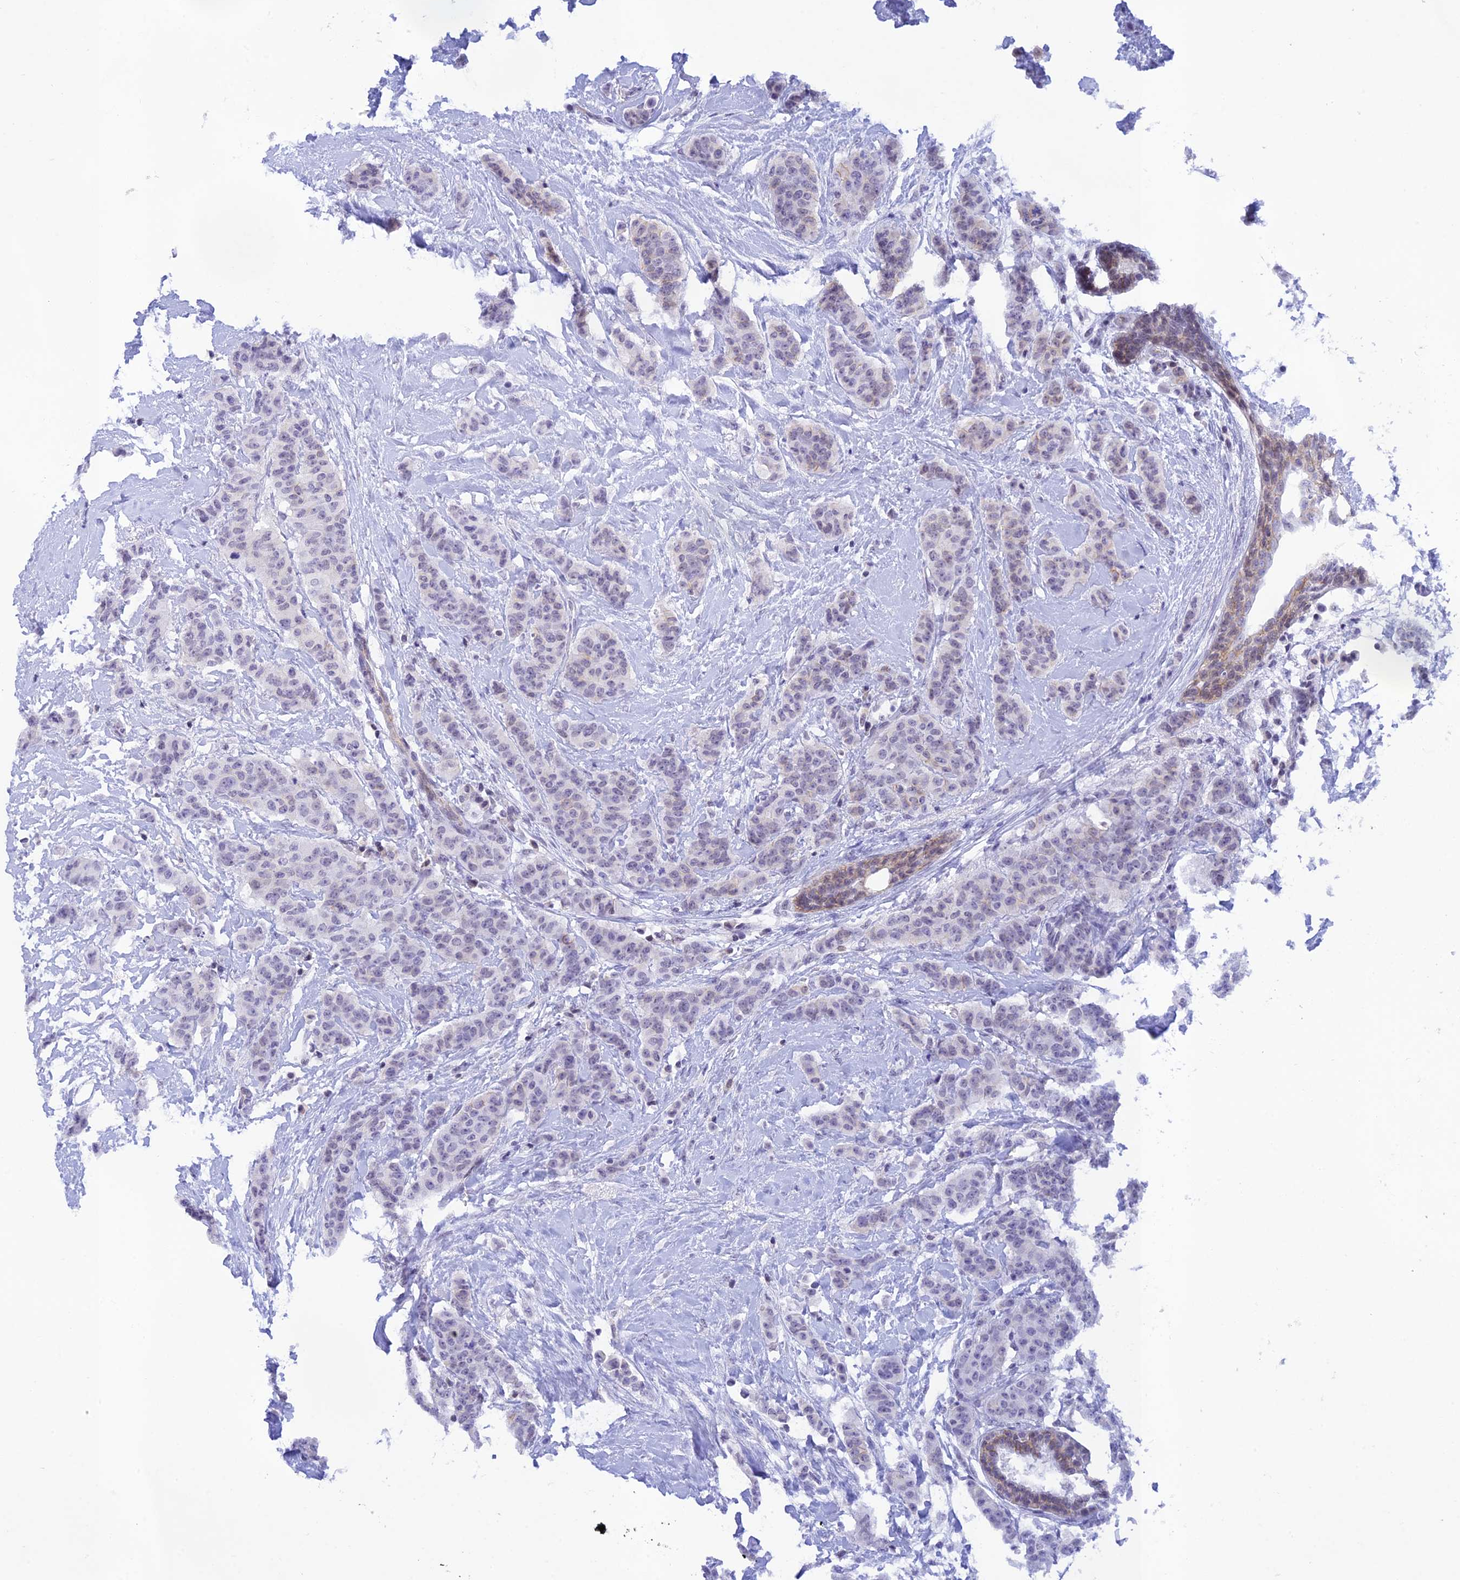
{"staining": {"intensity": "negative", "quantity": "none", "location": "none"}, "tissue": "breast cancer", "cell_type": "Tumor cells", "image_type": "cancer", "snomed": [{"axis": "morphology", "description": "Duct carcinoma"}, {"axis": "topography", "description": "Breast"}], "caption": "Human breast cancer (intraductal carcinoma) stained for a protein using IHC exhibits no expression in tumor cells.", "gene": "THAP11", "patient": {"sex": "female", "age": 40}}